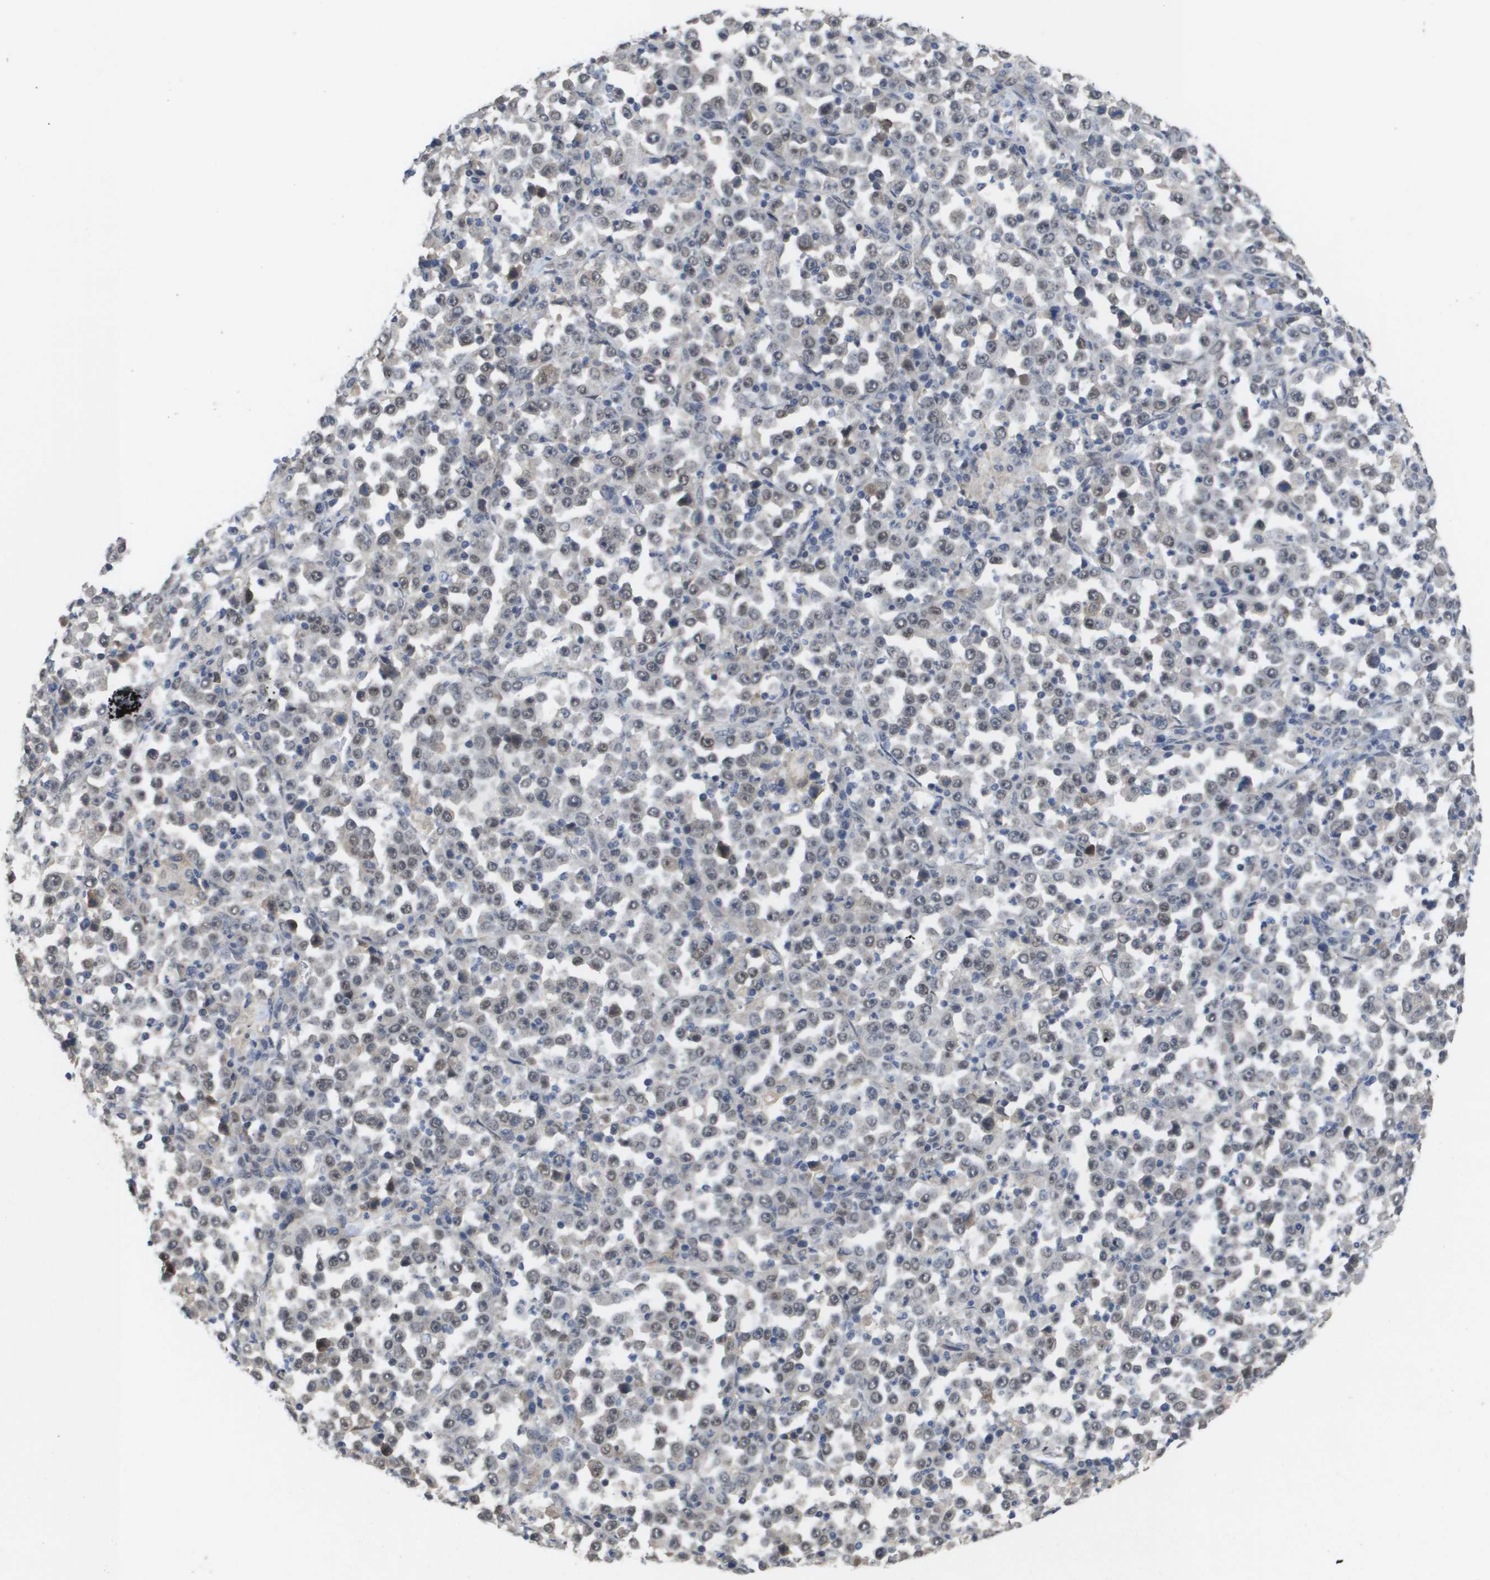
{"staining": {"intensity": "weak", "quantity": "25%-75%", "location": "nuclear"}, "tissue": "stomach cancer", "cell_type": "Tumor cells", "image_type": "cancer", "snomed": [{"axis": "morphology", "description": "Normal tissue, NOS"}, {"axis": "morphology", "description": "Adenocarcinoma, NOS"}, {"axis": "topography", "description": "Stomach, upper"}, {"axis": "topography", "description": "Stomach"}], "caption": "Immunohistochemistry (DAB (3,3'-diaminobenzidine)) staining of human stomach adenocarcinoma exhibits weak nuclear protein positivity in about 25%-75% of tumor cells.", "gene": "AMBRA1", "patient": {"sex": "male", "age": 59}}